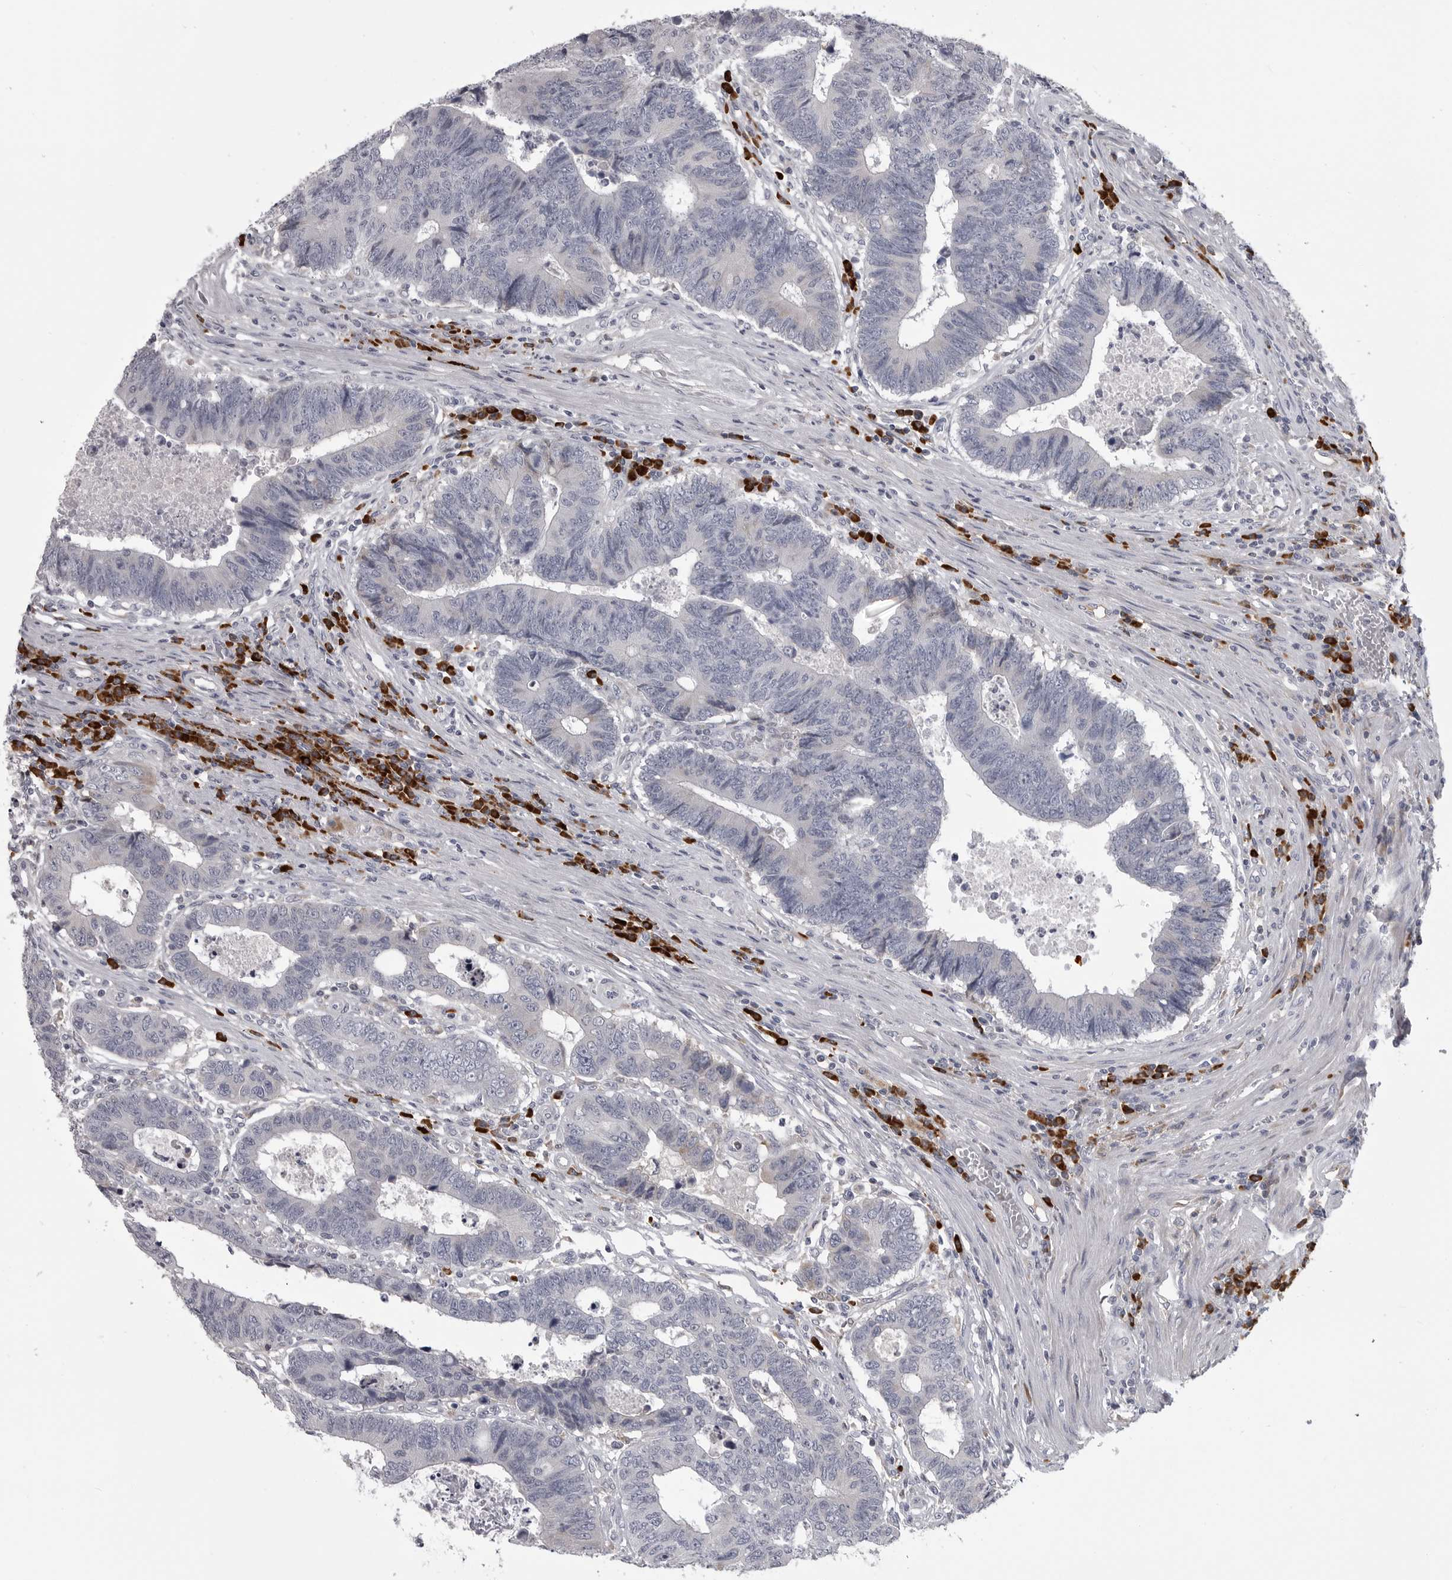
{"staining": {"intensity": "negative", "quantity": "none", "location": "none"}, "tissue": "colorectal cancer", "cell_type": "Tumor cells", "image_type": "cancer", "snomed": [{"axis": "morphology", "description": "Adenocarcinoma, NOS"}, {"axis": "topography", "description": "Rectum"}], "caption": "Immunohistochemistry of colorectal adenocarcinoma demonstrates no staining in tumor cells.", "gene": "FKBP2", "patient": {"sex": "male", "age": 84}}